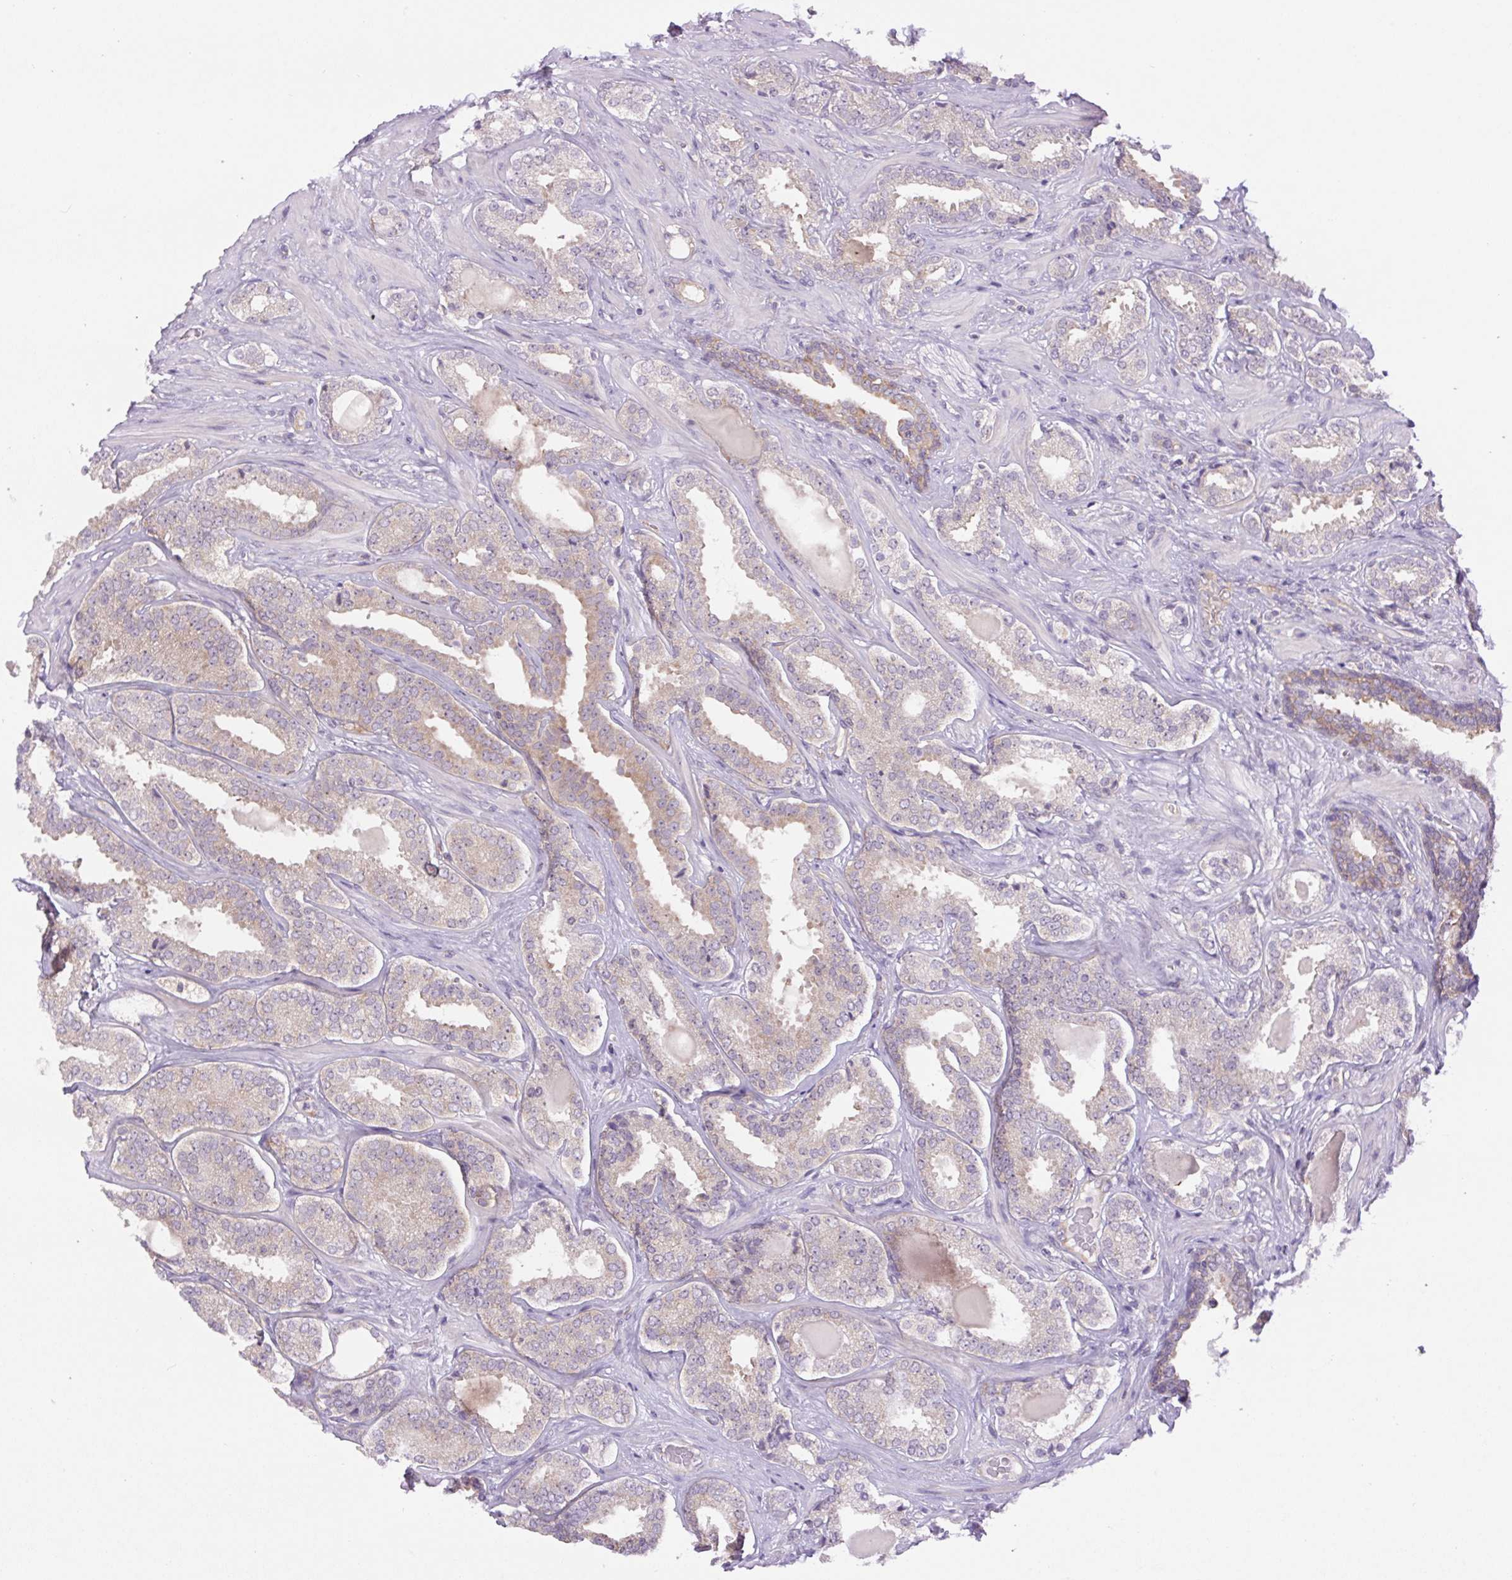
{"staining": {"intensity": "weak", "quantity": "<25%", "location": "cytoplasmic/membranous"}, "tissue": "prostate cancer", "cell_type": "Tumor cells", "image_type": "cancer", "snomed": [{"axis": "morphology", "description": "Adenocarcinoma, High grade"}, {"axis": "topography", "description": "Prostate"}], "caption": "Immunohistochemistry (IHC) image of neoplastic tissue: prostate adenocarcinoma (high-grade) stained with DAB (3,3'-diaminobenzidine) shows no significant protein expression in tumor cells.", "gene": "MINK1", "patient": {"sex": "male", "age": 65}}